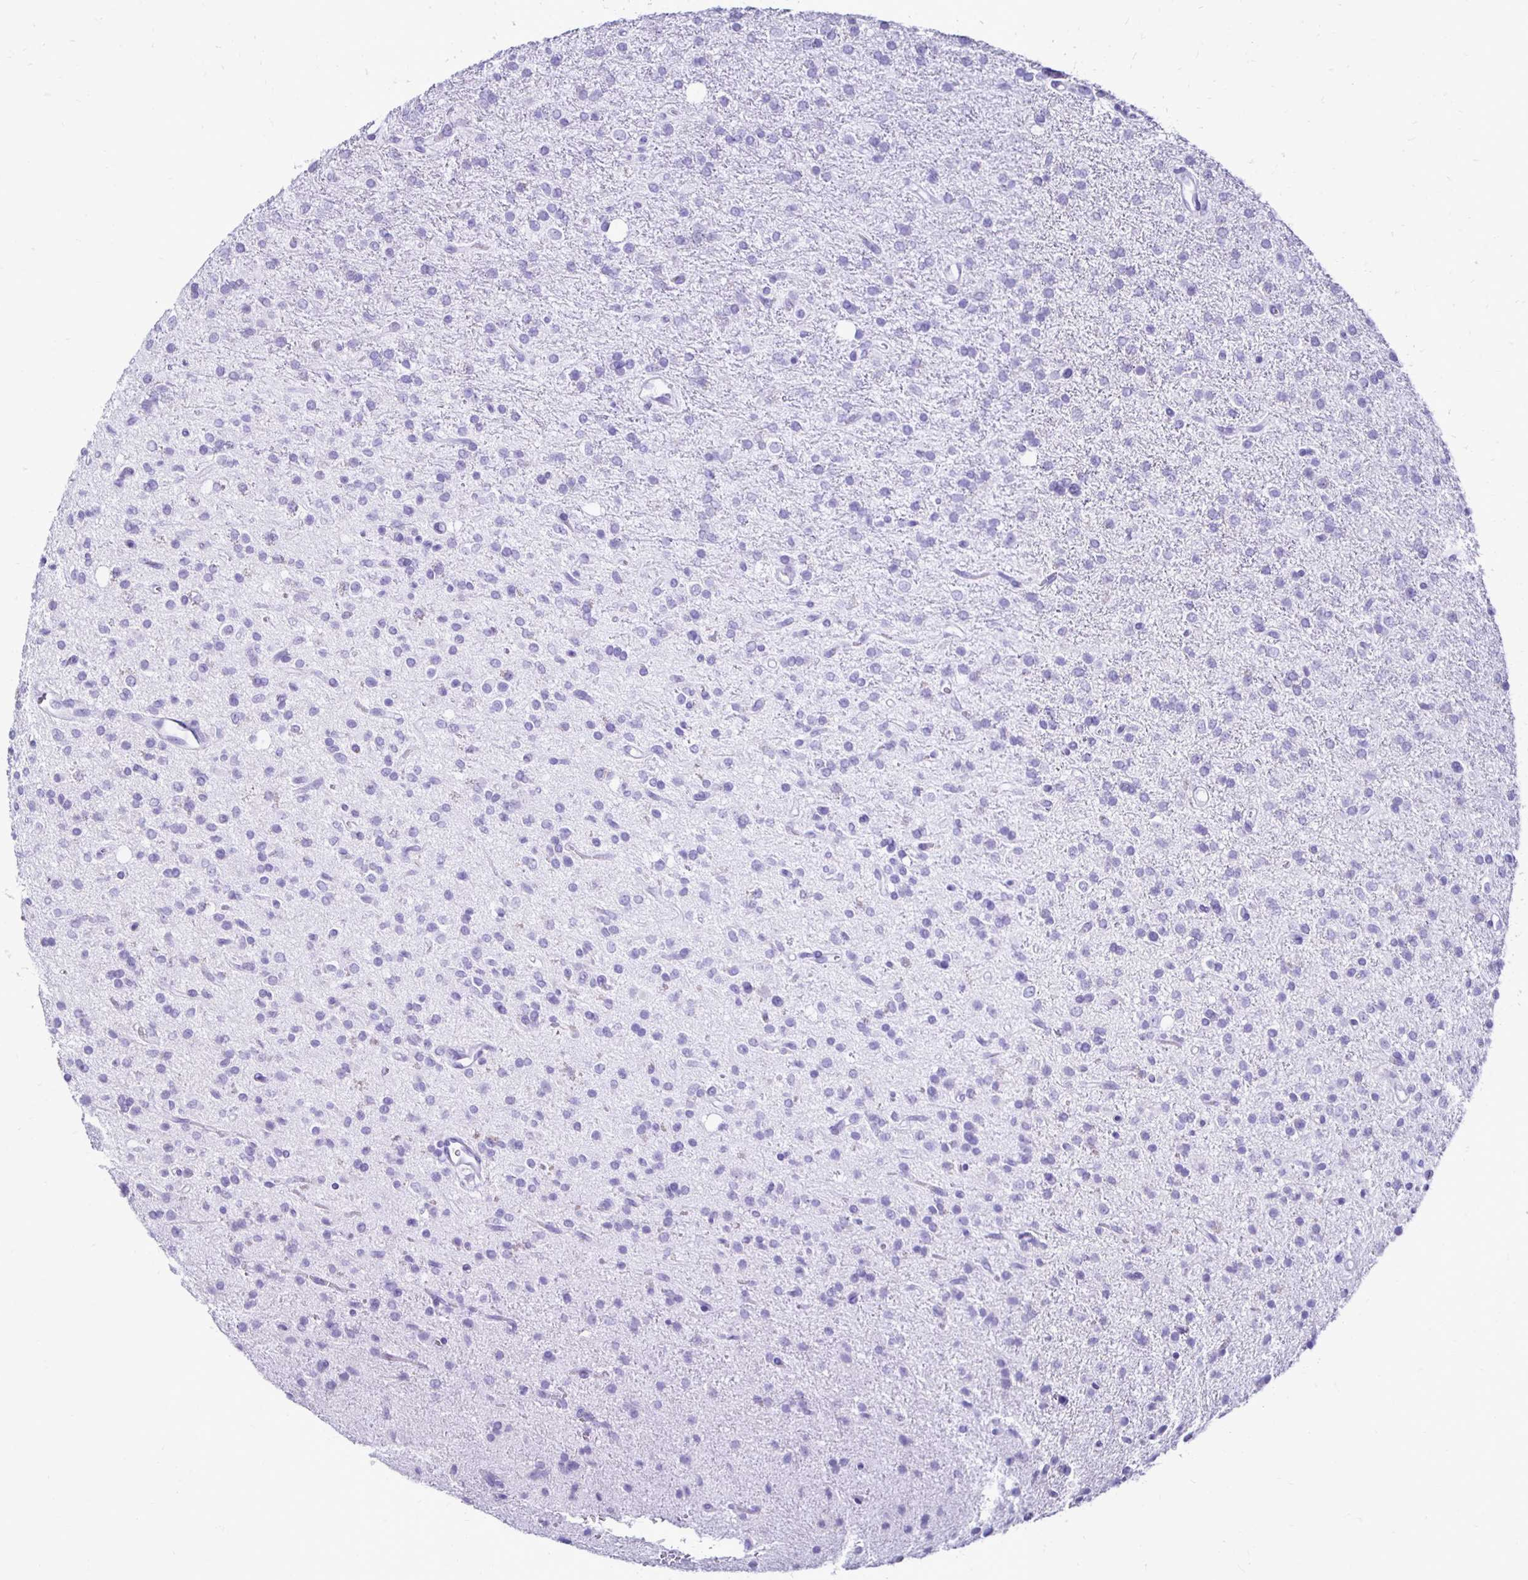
{"staining": {"intensity": "negative", "quantity": "none", "location": "none"}, "tissue": "glioma", "cell_type": "Tumor cells", "image_type": "cancer", "snomed": [{"axis": "morphology", "description": "Glioma, malignant, Low grade"}, {"axis": "topography", "description": "Brain"}], "caption": "Immunohistochemistry histopathology image of glioma stained for a protein (brown), which demonstrates no expression in tumor cells.", "gene": "CST5", "patient": {"sex": "female", "age": 33}}